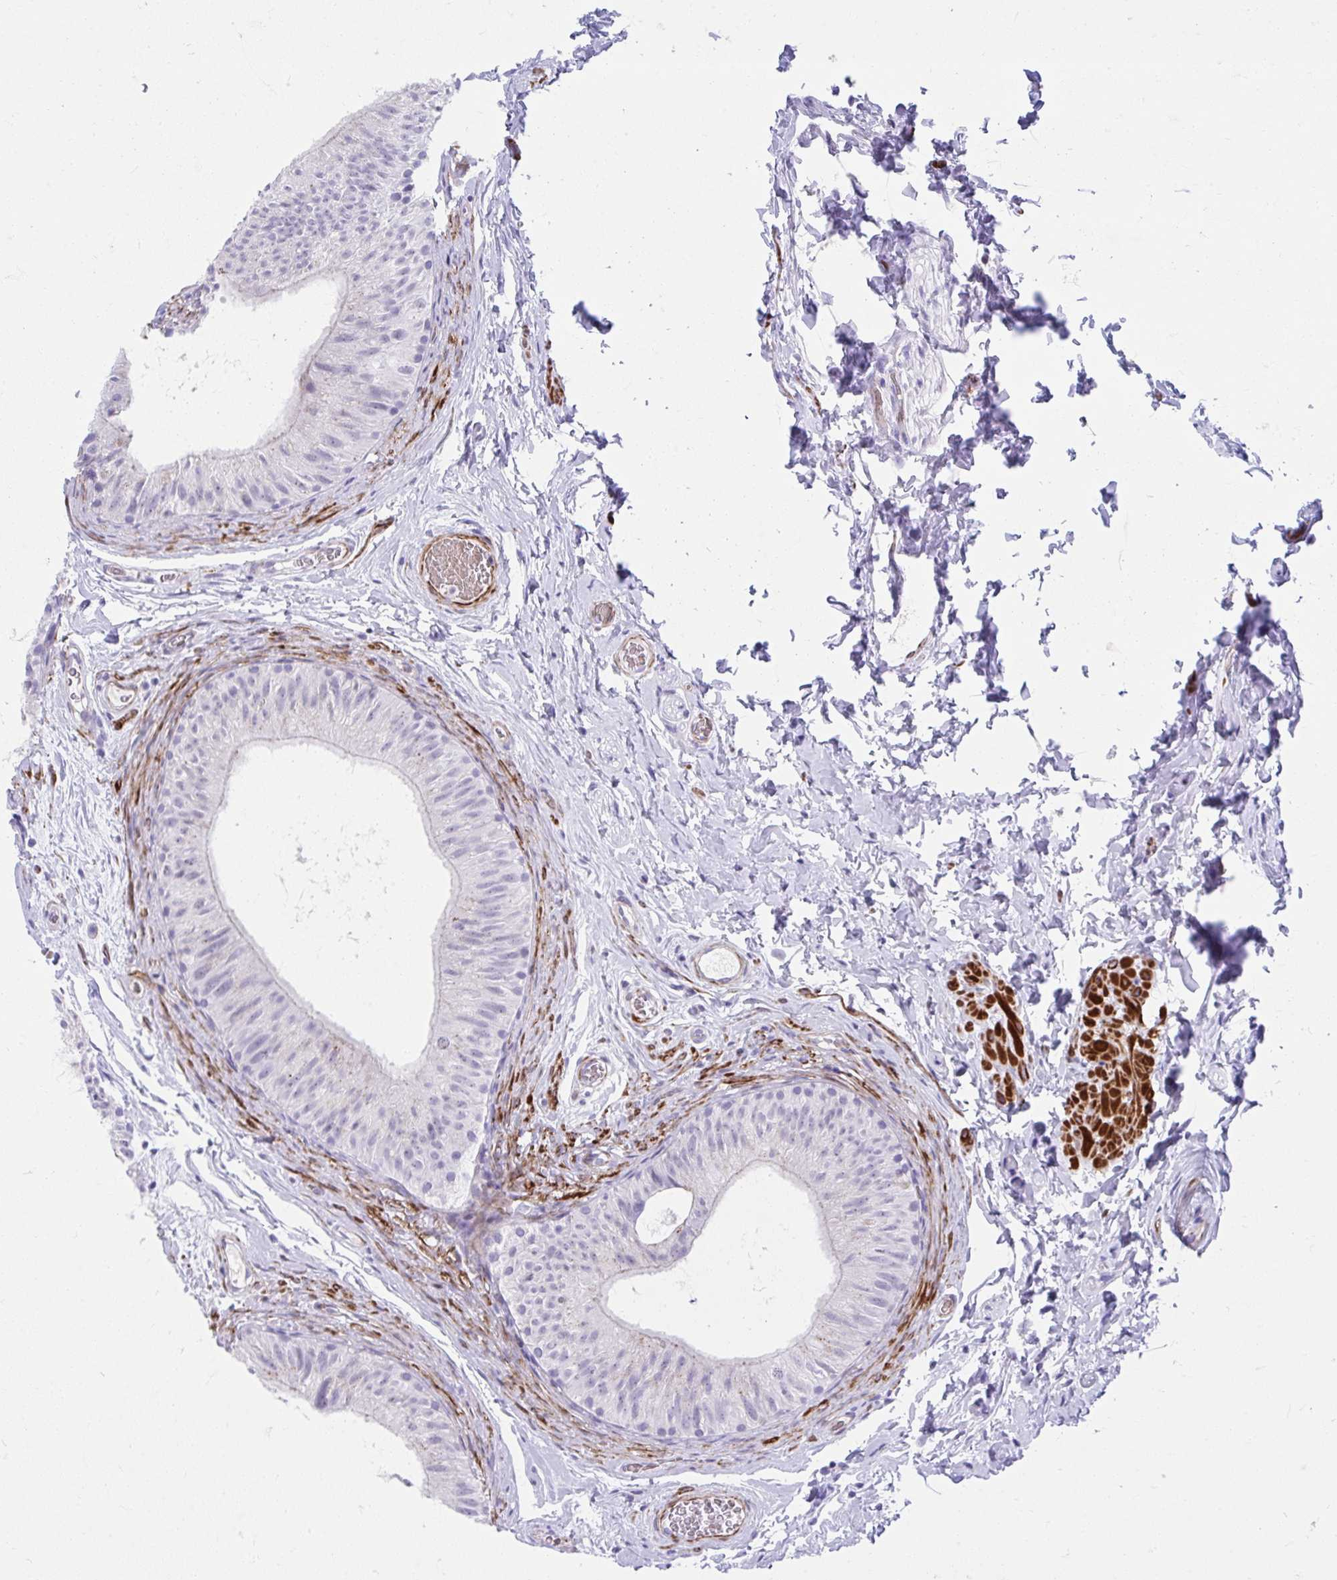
{"staining": {"intensity": "negative", "quantity": "none", "location": "none"}, "tissue": "epididymis", "cell_type": "Glandular cells", "image_type": "normal", "snomed": [{"axis": "morphology", "description": "Normal tissue, NOS"}, {"axis": "topography", "description": "Epididymis, spermatic cord, NOS"}, {"axis": "topography", "description": "Epididymis"}], "caption": "DAB (3,3'-diaminobenzidine) immunohistochemical staining of normal epididymis shows no significant expression in glandular cells.", "gene": "CSTB", "patient": {"sex": "male", "age": 31}}